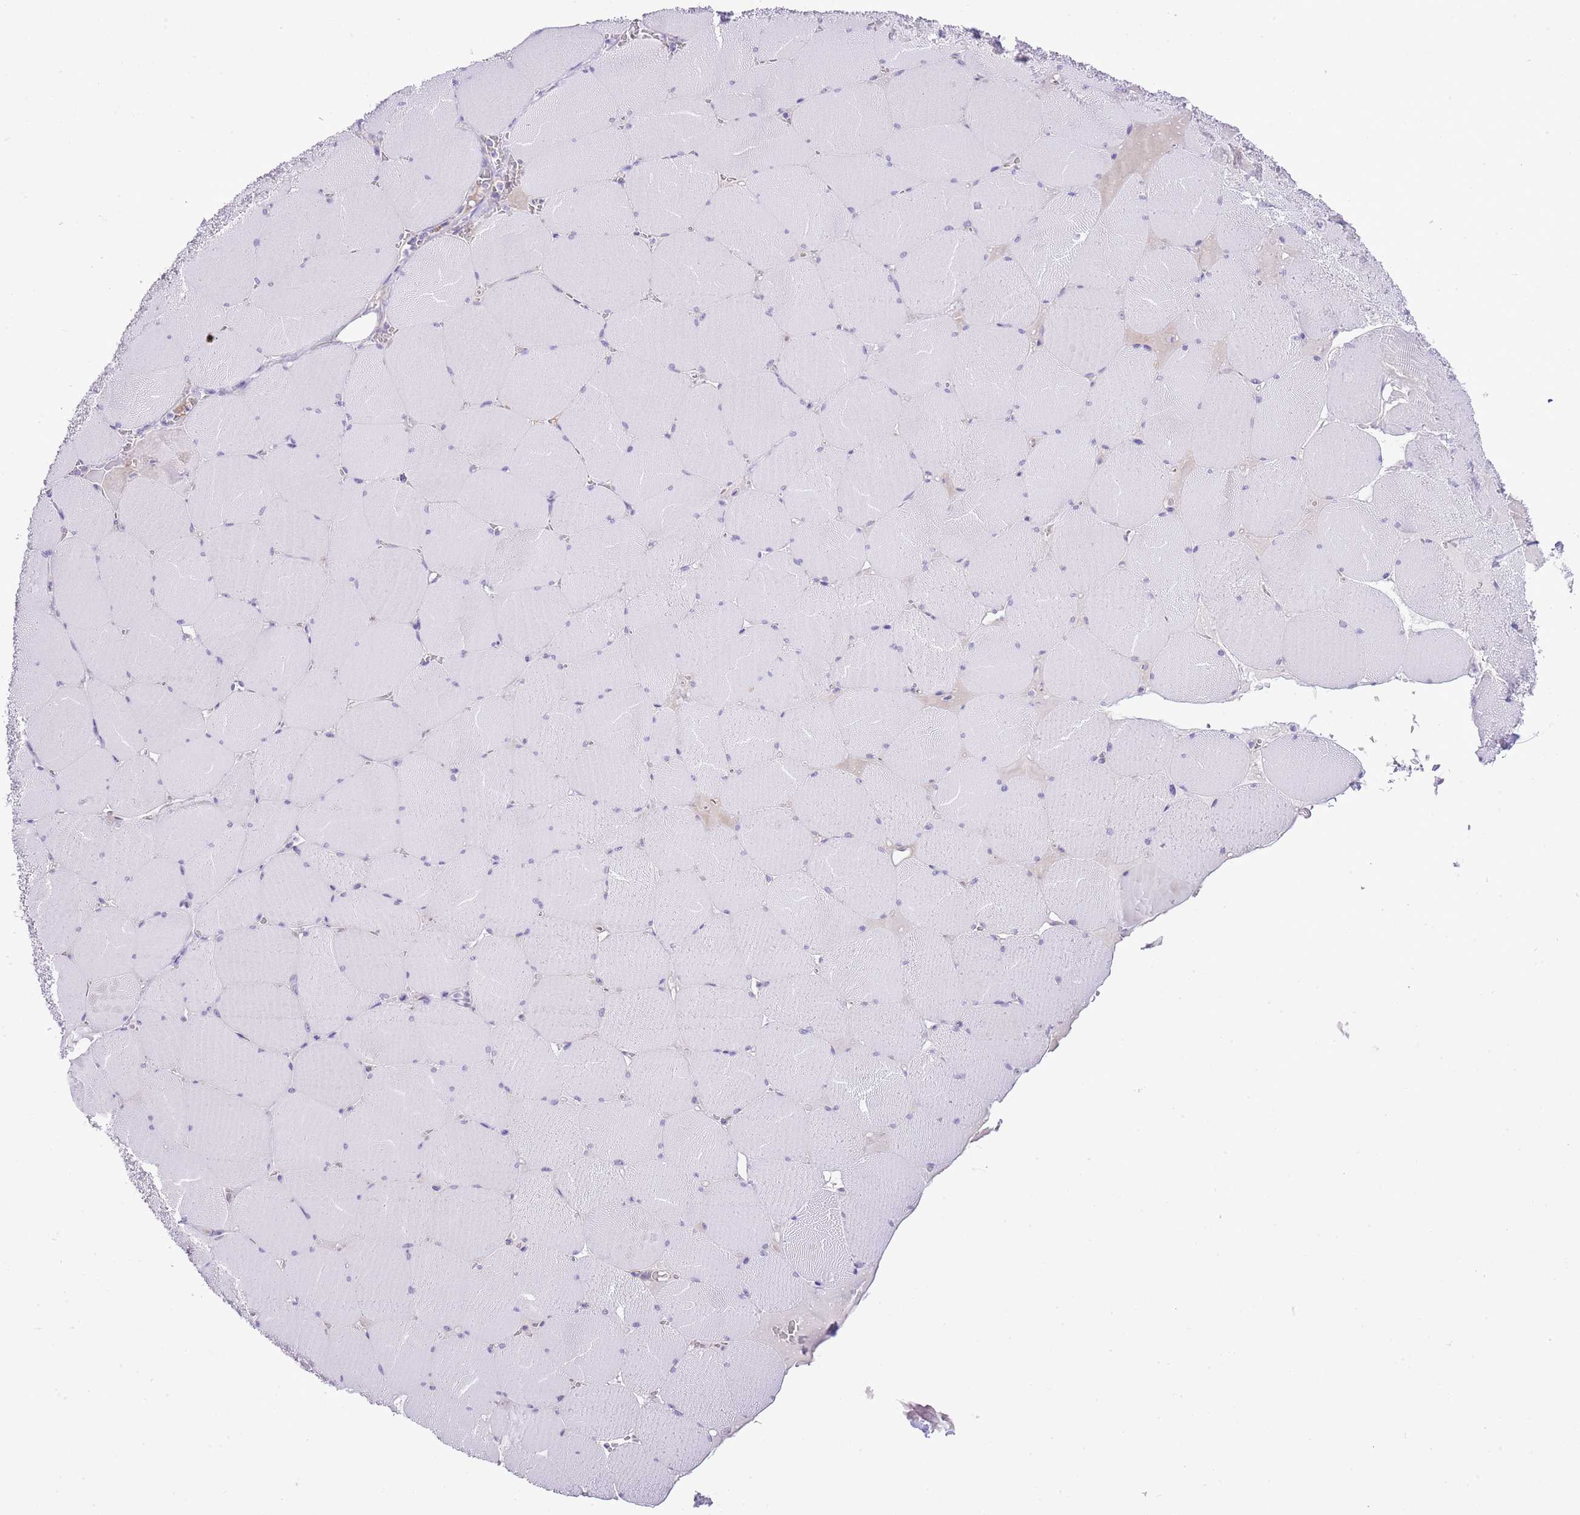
{"staining": {"intensity": "negative", "quantity": "none", "location": "none"}, "tissue": "skeletal muscle", "cell_type": "Myocytes", "image_type": "normal", "snomed": [{"axis": "morphology", "description": "Normal tissue, NOS"}, {"axis": "topography", "description": "Skeletal muscle"}, {"axis": "topography", "description": "Head-Neck"}], "caption": "This is an immunohistochemistry (IHC) image of normal skeletal muscle. There is no positivity in myocytes.", "gene": "MIDN", "patient": {"sex": "male", "age": 66}}